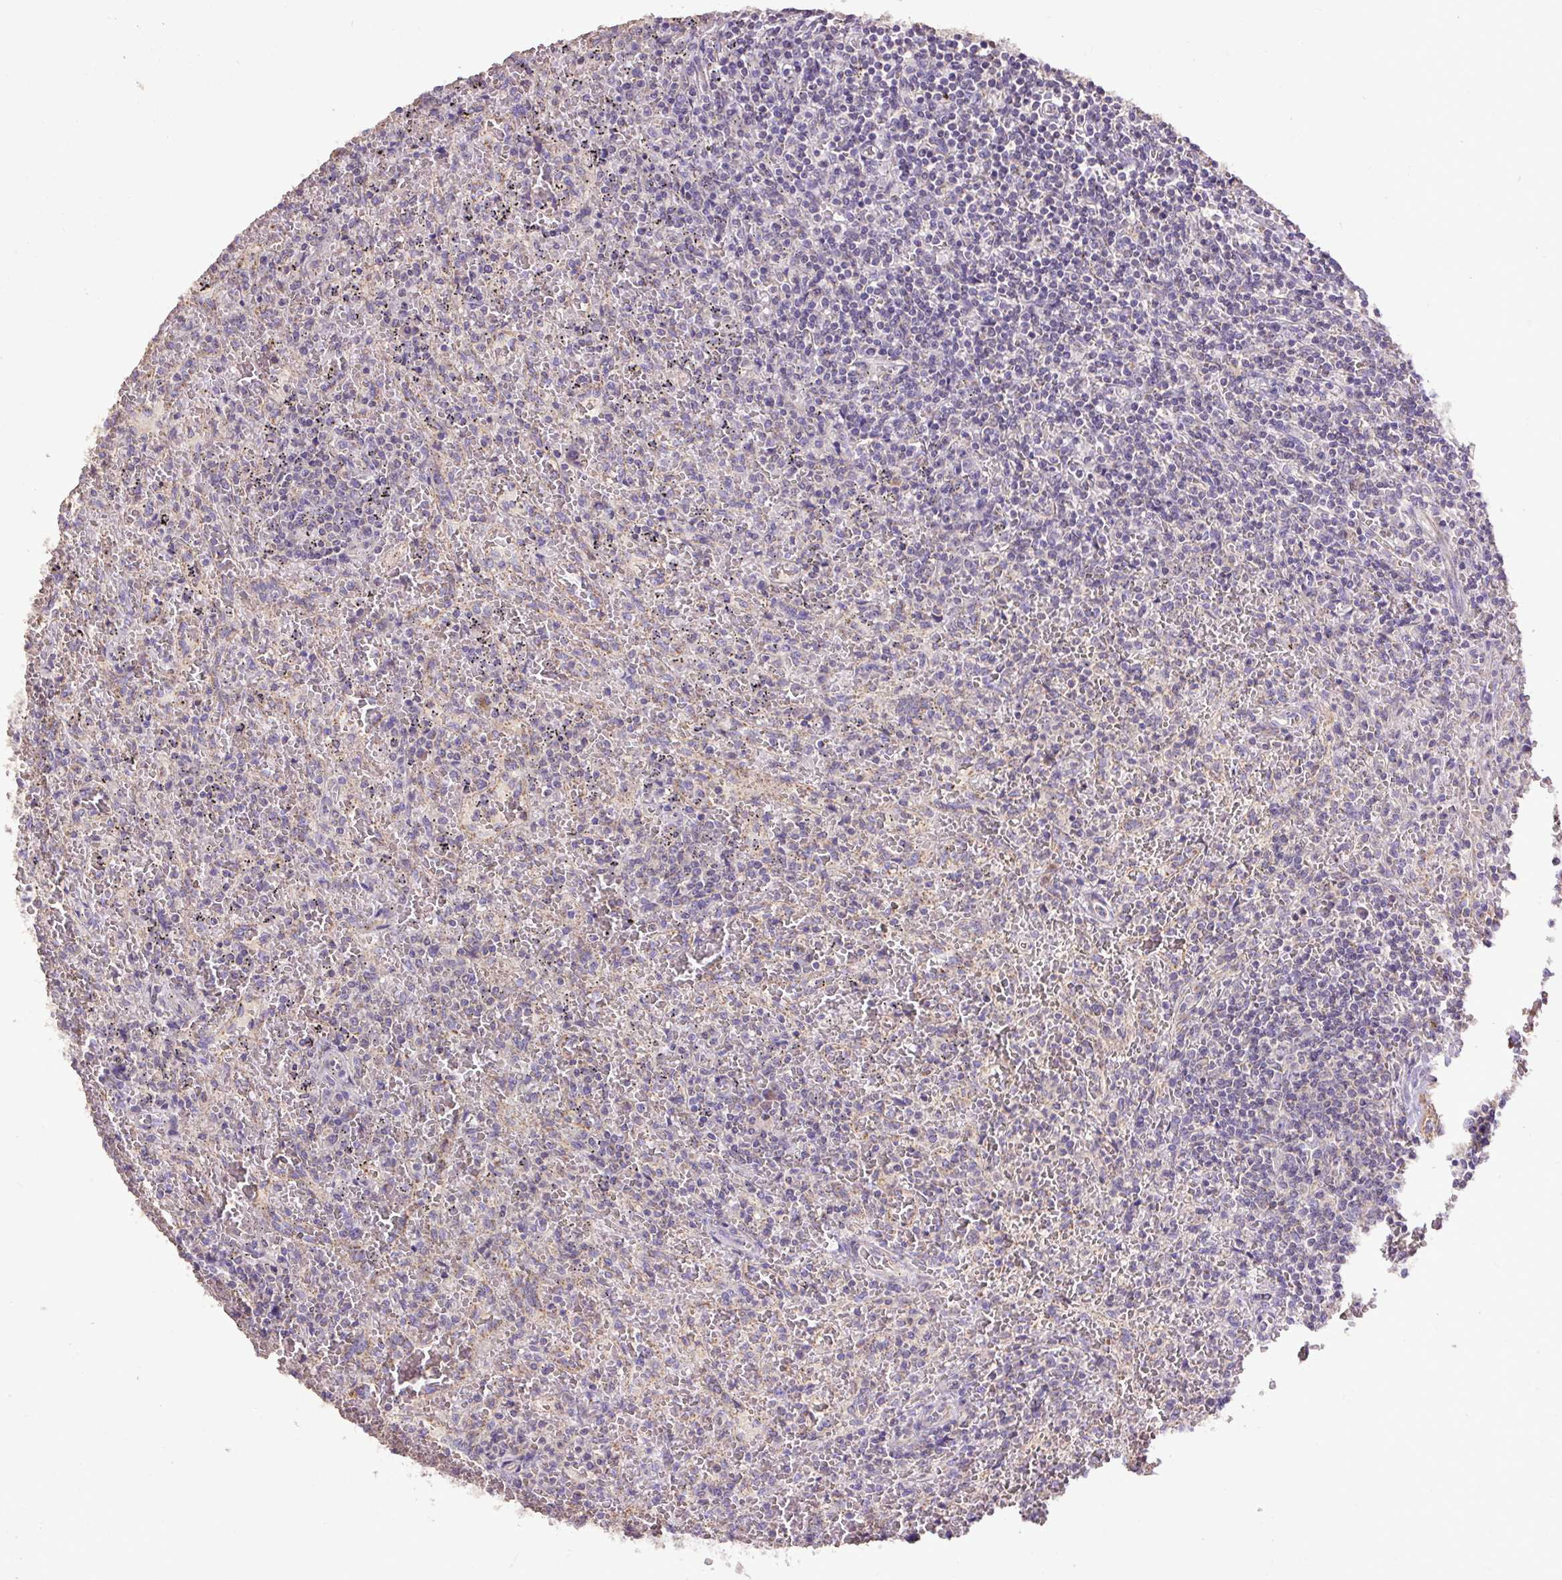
{"staining": {"intensity": "negative", "quantity": "none", "location": "none"}, "tissue": "lymphoma", "cell_type": "Tumor cells", "image_type": "cancer", "snomed": [{"axis": "morphology", "description": "Malignant lymphoma, non-Hodgkin's type, Low grade"}, {"axis": "topography", "description": "Spleen"}], "caption": "Immunohistochemical staining of human malignant lymphoma, non-Hodgkin's type (low-grade) reveals no significant staining in tumor cells.", "gene": "ABR", "patient": {"sex": "female", "age": 64}}